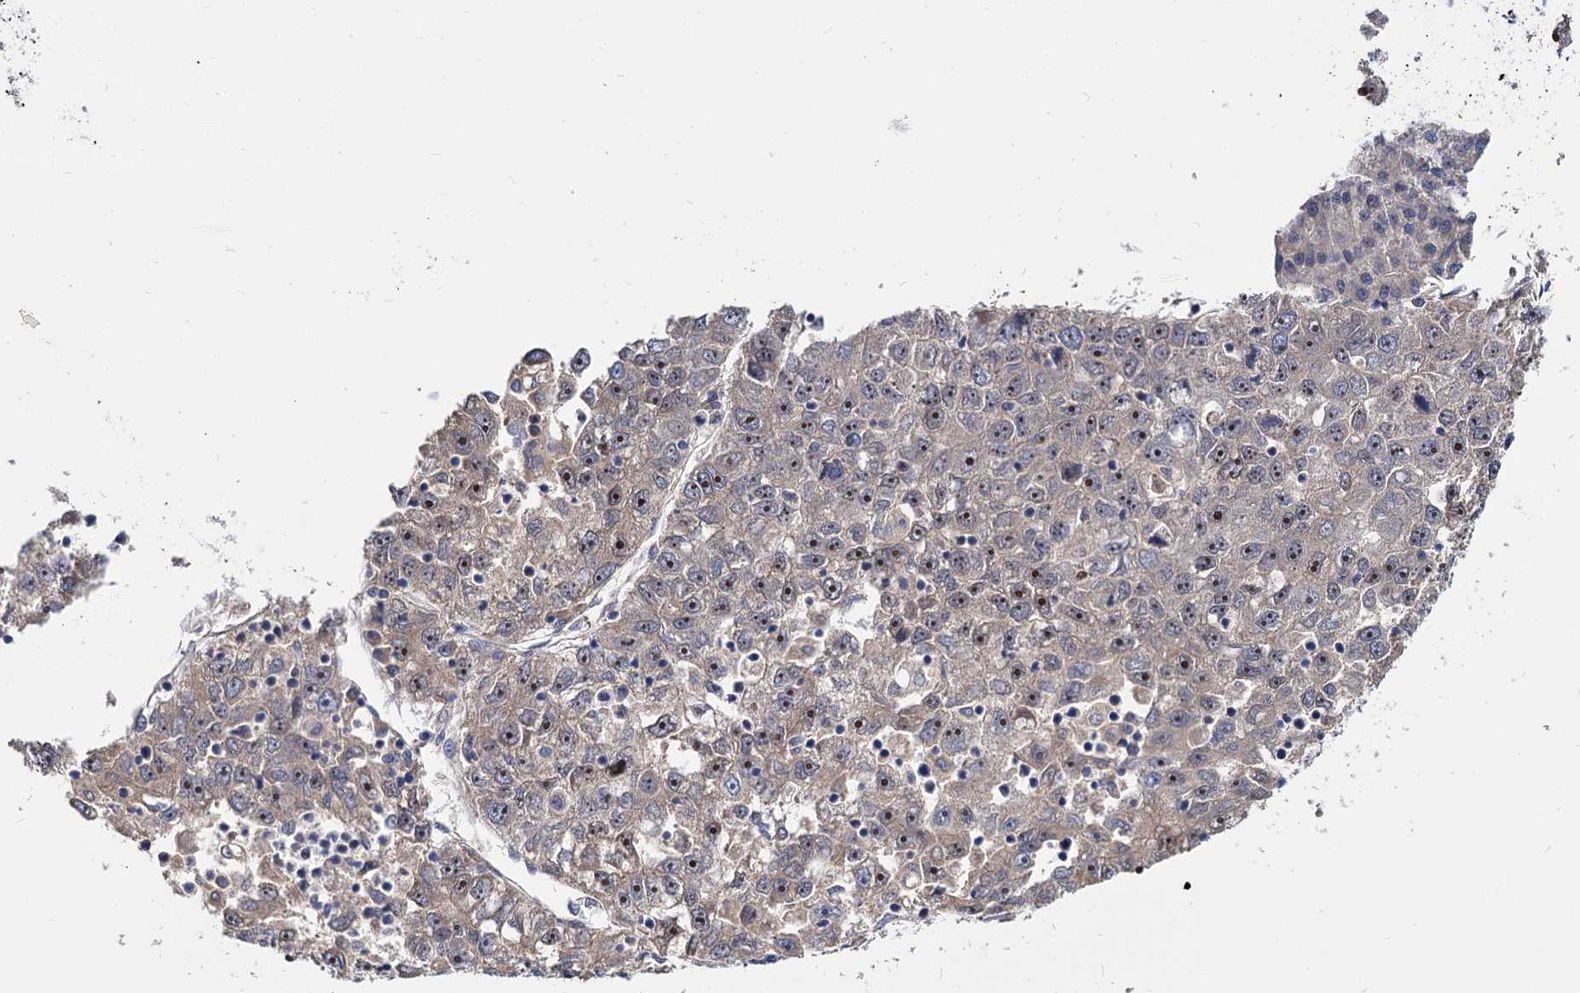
{"staining": {"intensity": "moderate", "quantity": "<25%", "location": "nuclear"}, "tissue": "liver cancer", "cell_type": "Tumor cells", "image_type": "cancer", "snomed": [{"axis": "morphology", "description": "Carcinoma, Hepatocellular, NOS"}, {"axis": "topography", "description": "Liver"}], "caption": "Immunohistochemistry (DAB) staining of liver hepatocellular carcinoma shows moderate nuclear protein staining in about <25% of tumor cells. The staining was performed using DAB to visualize the protein expression in brown, while the nuclei were stained in blue with hematoxylin (Magnification: 20x).", "gene": "SNX15", "patient": {"sex": "female", "age": 58}}